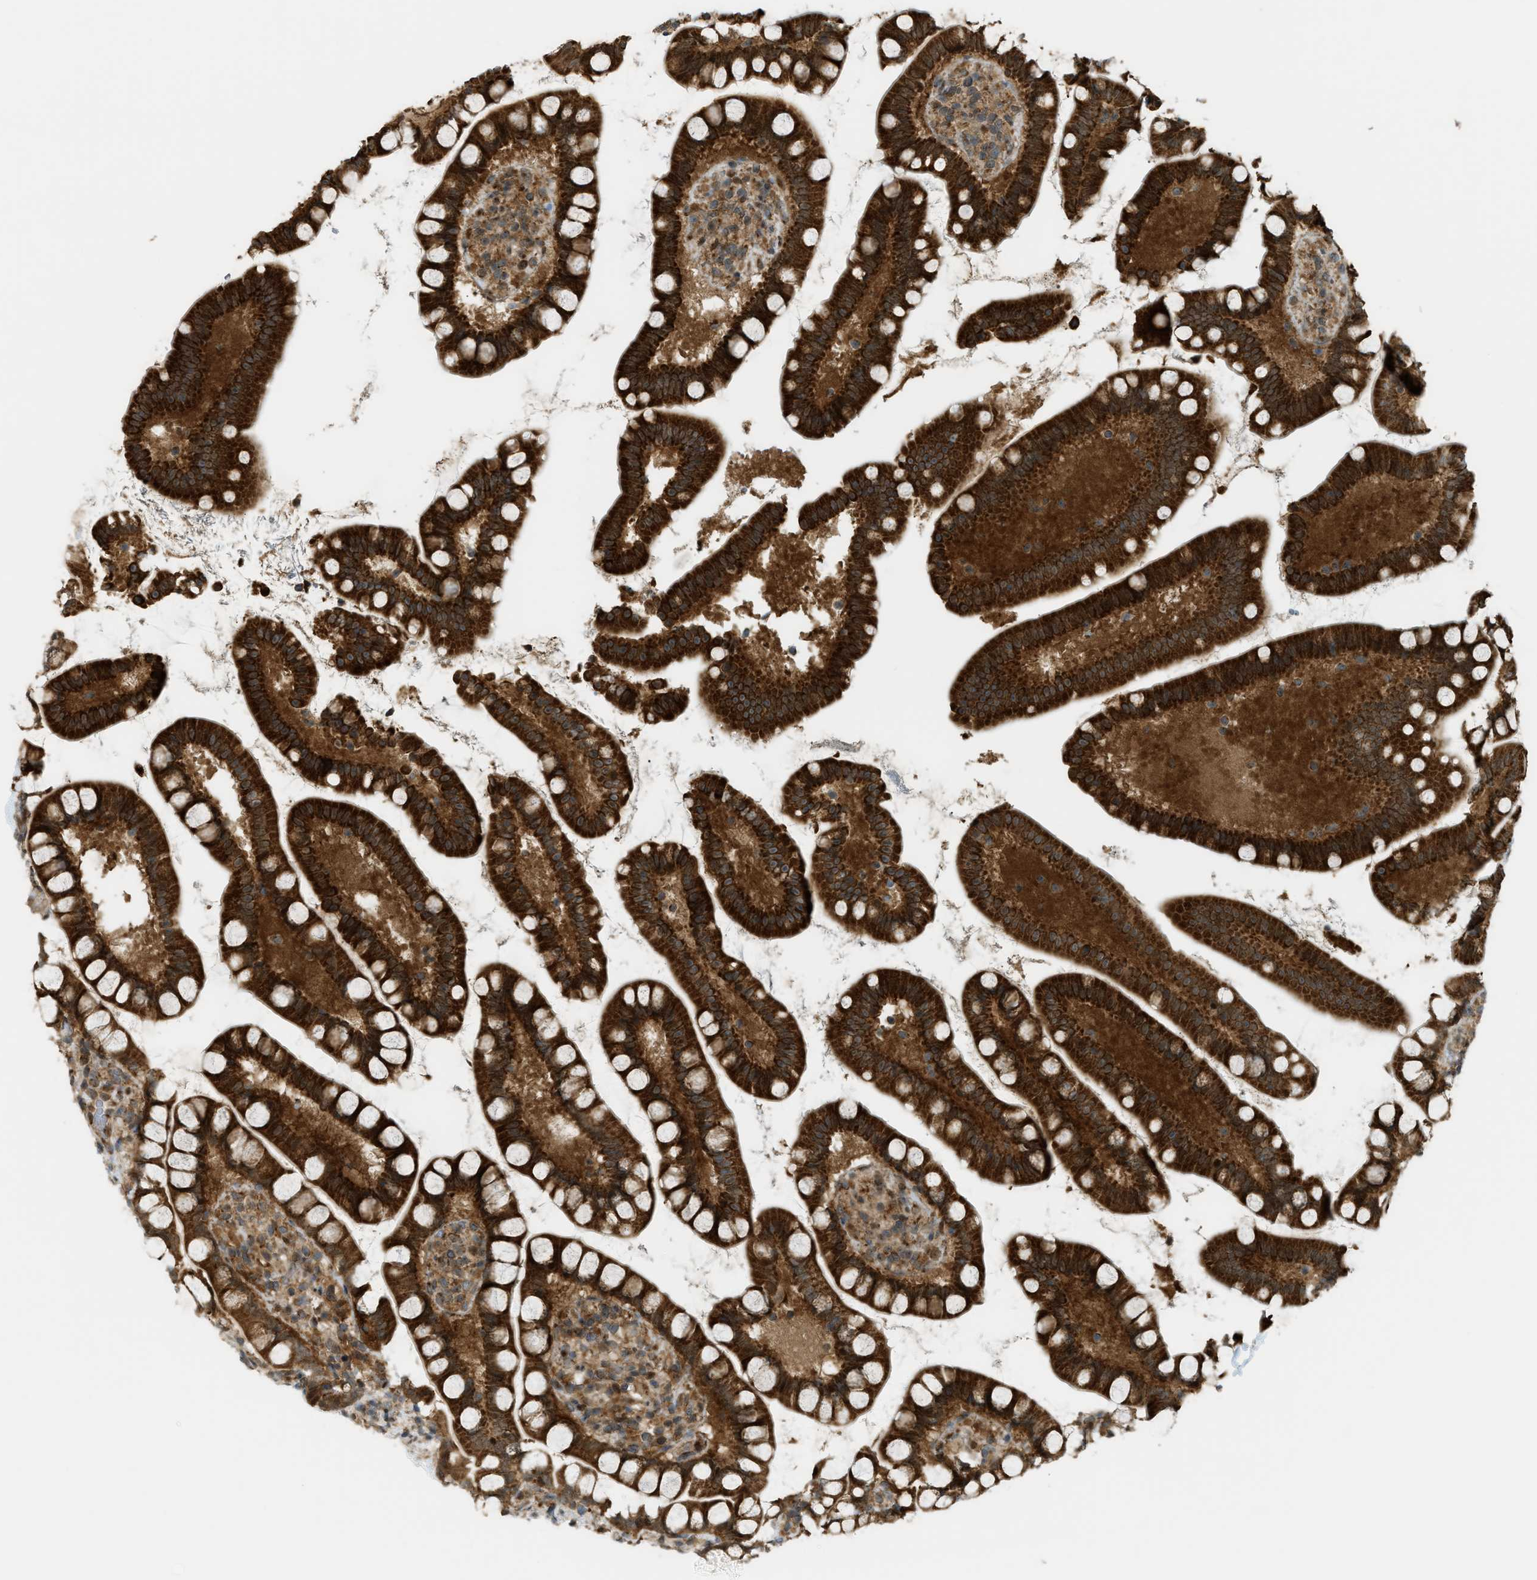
{"staining": {"intensity": "strong", "quantity": ">75%", "location": "cytoplasmic/membranous"}, "tissue": "small intestine", "cell_type": "Glandular cells", "image_type": "normal", "snomed": [{"axis": "morphology", "description": "Normal tissue, NOS"}, {"axis": "topography", "description": "Small intestine"}], "caption": "Normal small intestine exhibits strong cytoplasmic/membranous expression in approximately >75% of glandular cells, visualized by immunohistochemistry.", "gene": "CCDC186", "patient": {"sex": "female", "age": 84}}